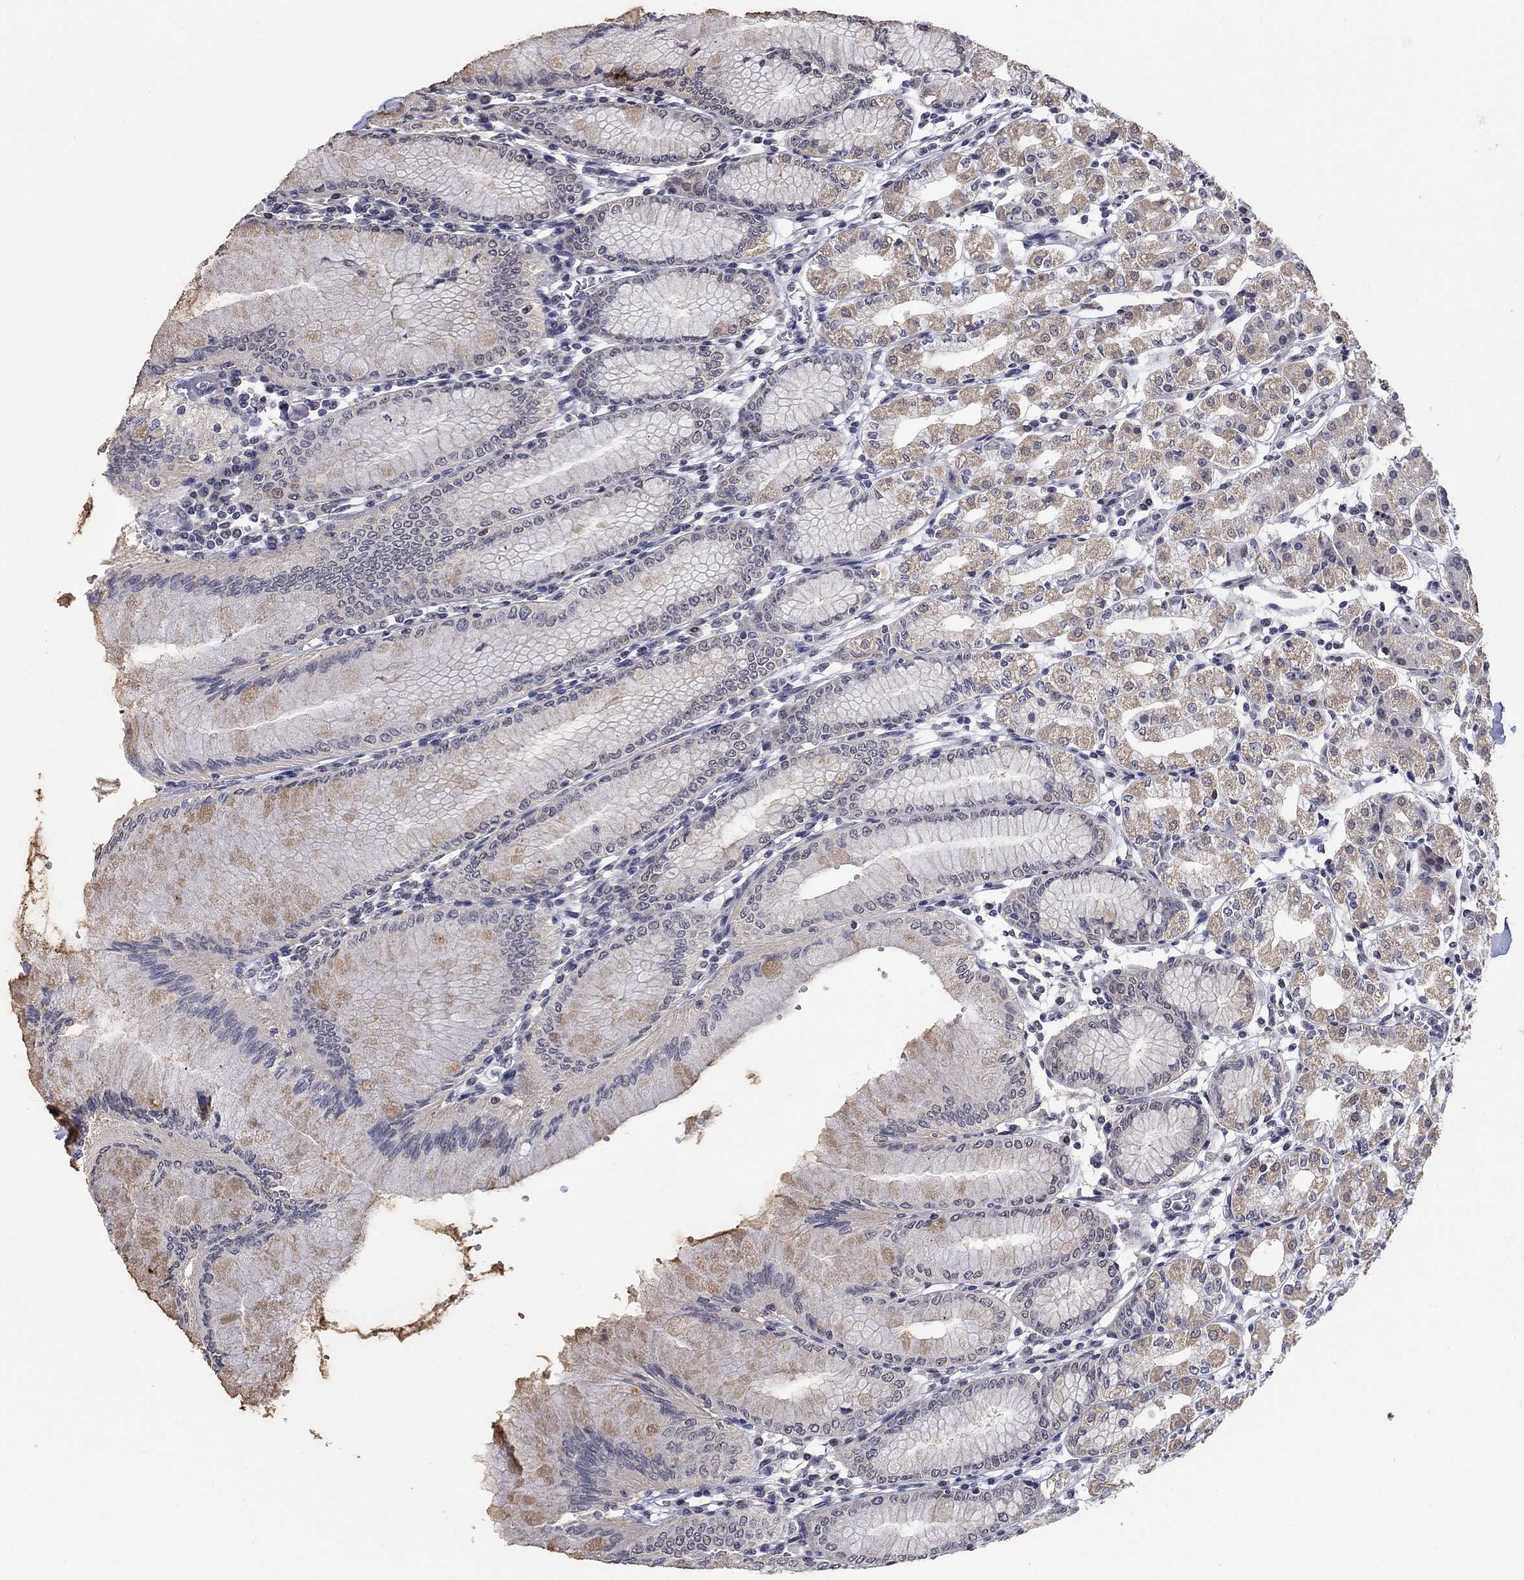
{"staining": {"intensity": "weak", "quantity": "25%-75%", "location": "cytoplasmic/membranous"}, "tissue": "stomach", "cell_type": "Glandular cells", "image_type": "normal", "snomed": [{"axis": "morphology", "description": "Normal tissue, NOS"}, {"axis": "topography", "description": "Skeletal muscle"}, {"axis": "topography", "description": "Stomach"}], "caption": "Immunohistochemistry micrograph of benign stomach stained for a protein (brown), which reveals low levels of weak cytoplasmic/membranous staining in about 25%-75% of glandular cells.", "gene": "SPATA33", "patient": {"sex": "female", "age": 57}}